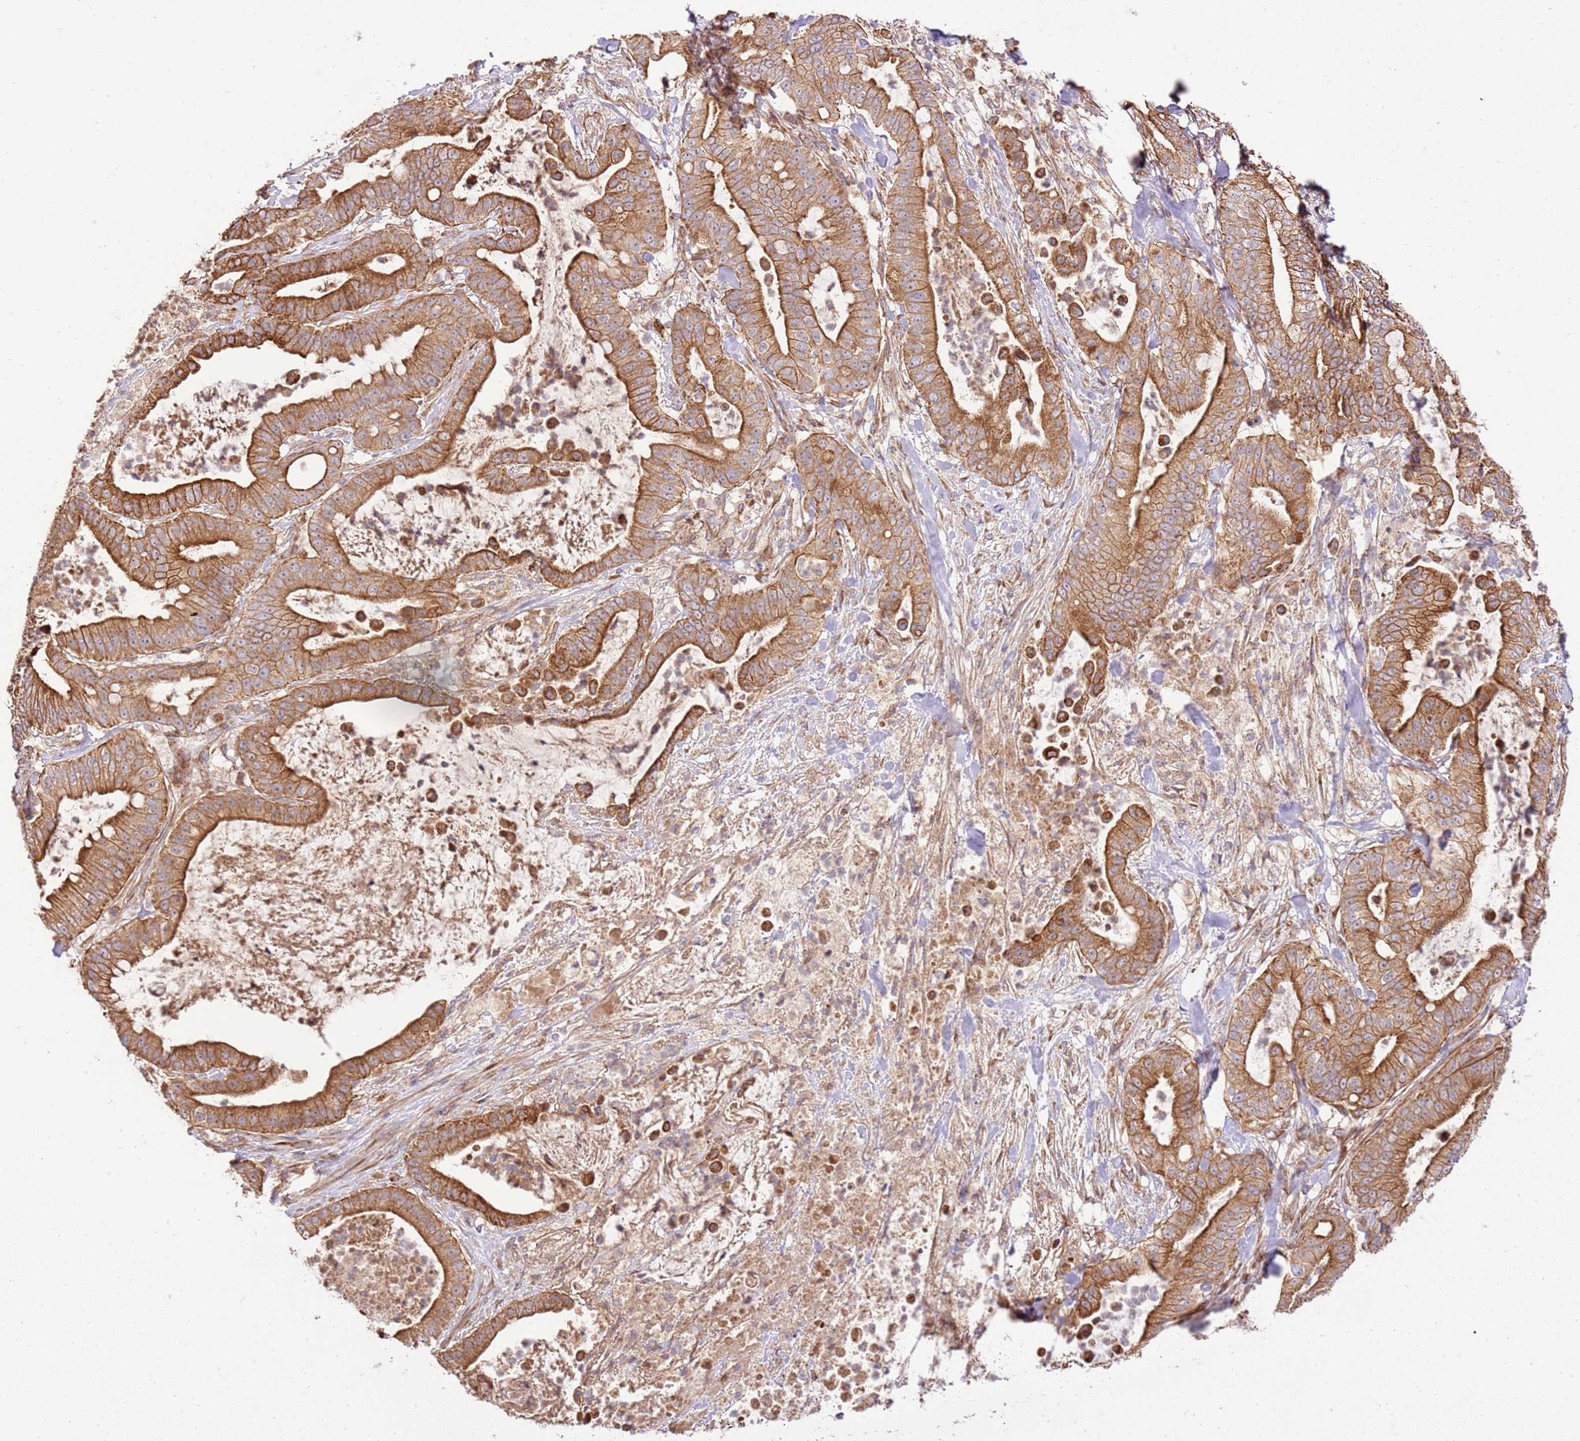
{"staining": {"intensity": "strong", "quantity": ">75%", "location": "cytoplasmic/membranous"}, "tissue": "pancreatic cancer", "cell_type": "Tumor cells", "image_type": "cancer", "snomed": [{"axis": "morphology", "description": "Adenocarcinoma, NOS"}, {"axis": "topography", "description": "Pancreas"}], "caption": "Brown immunohistochemical staining in adenocarcinoma (pancreatic) demonstrates strong cytoplasmic/membranous expression in about >75% of tumor cells.", "gene": "SPATA2L", "patient": {"sex": "male", "age": 71}}